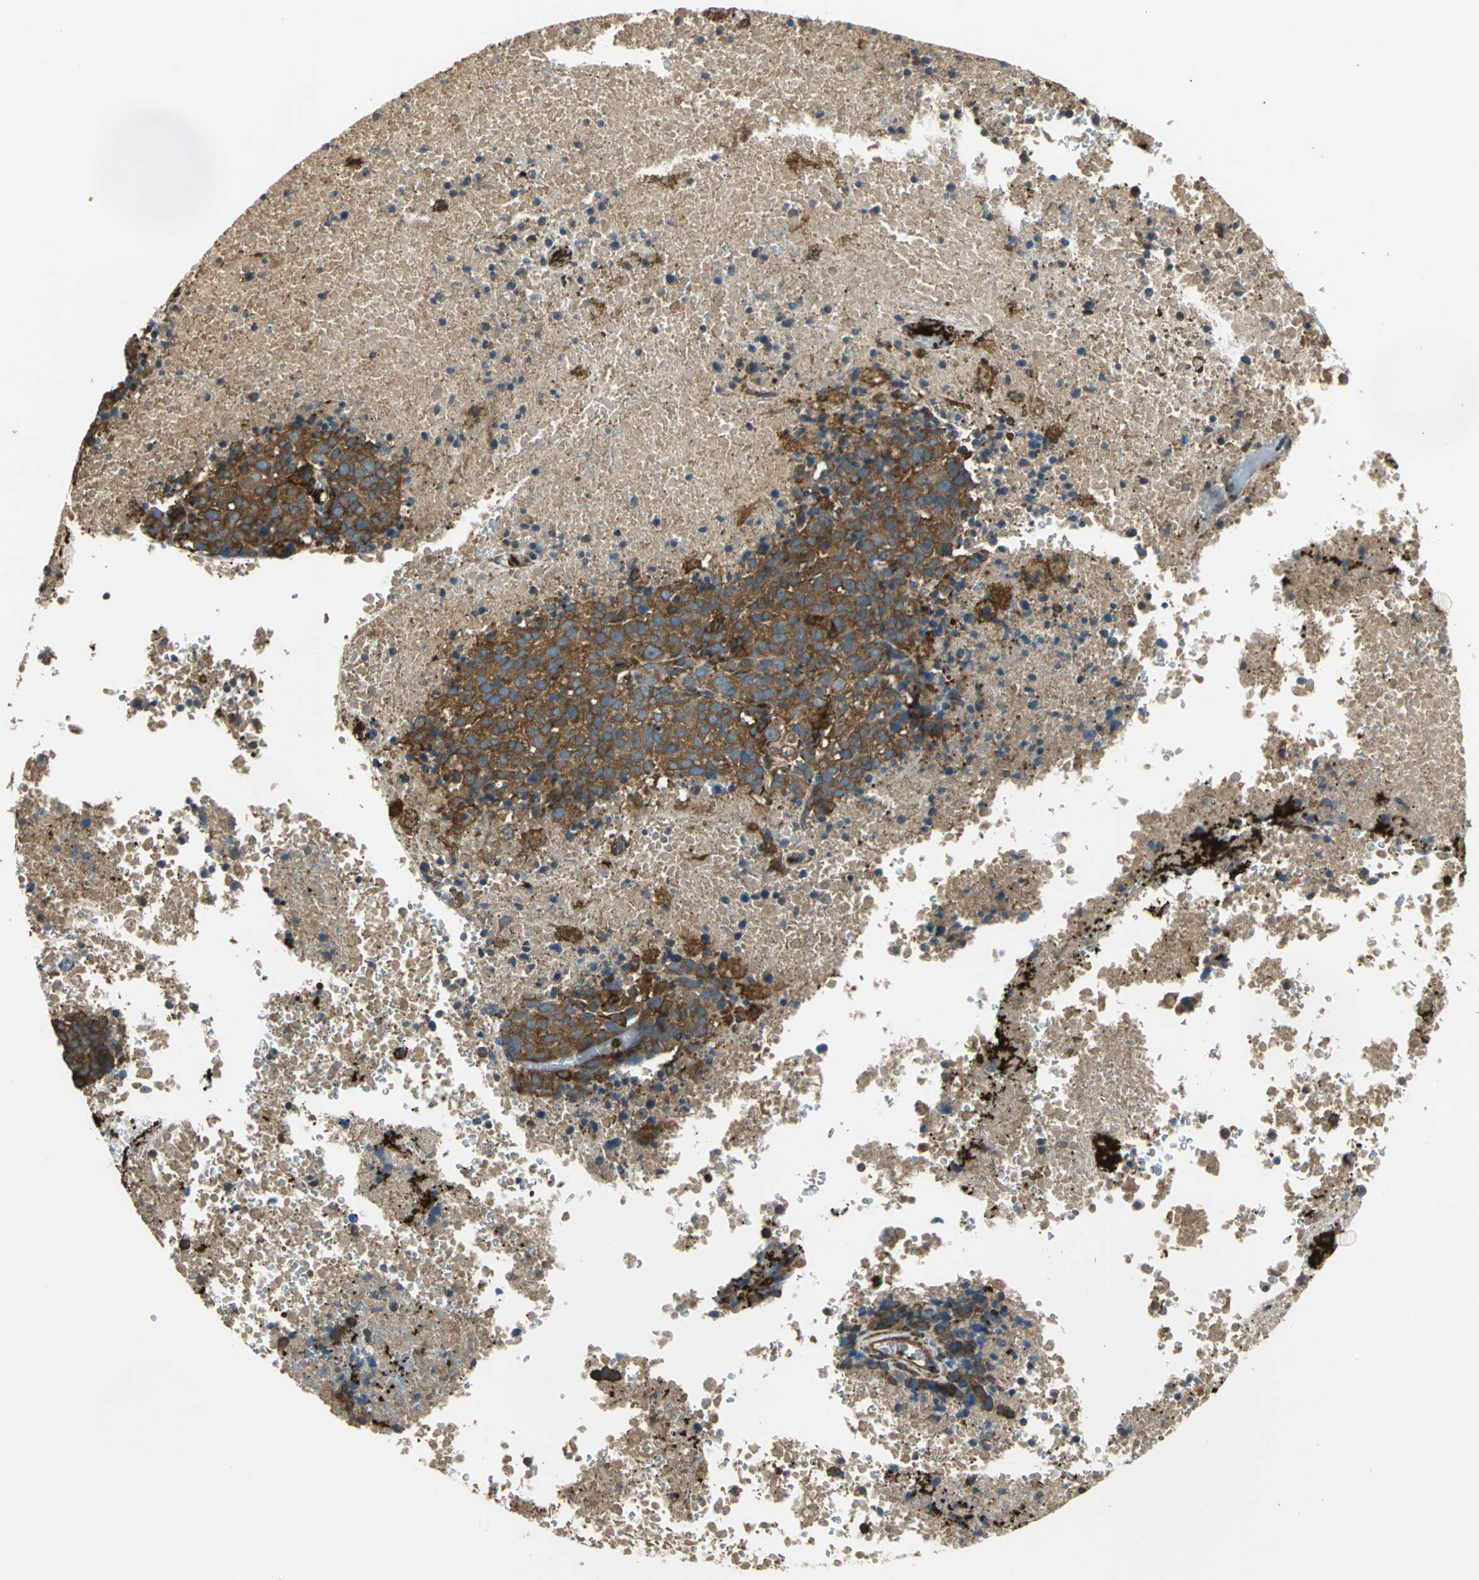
{"staining": {"intensity": "strong", "quantity": ">75%", "location": "cytoplasmic/membranous"}, "tissue": "melanoma", "cell_type": "Tumor cells", "image_type": "cancer", "snomed": [{"axis": "morphology", "description": "Malignant melanoma, Metastatic site"}, {"axis": "topography", "description": "Cerebral cortex"}], "caption": "The photomicrograph exhibits a brown stain indicating the presence of a protein in the cytoplasmic/membranous of tumor cells in malignant melanoma (metastatic site).", "gene": "TLN1", "patient": {"sex": "female", "age": 52}}